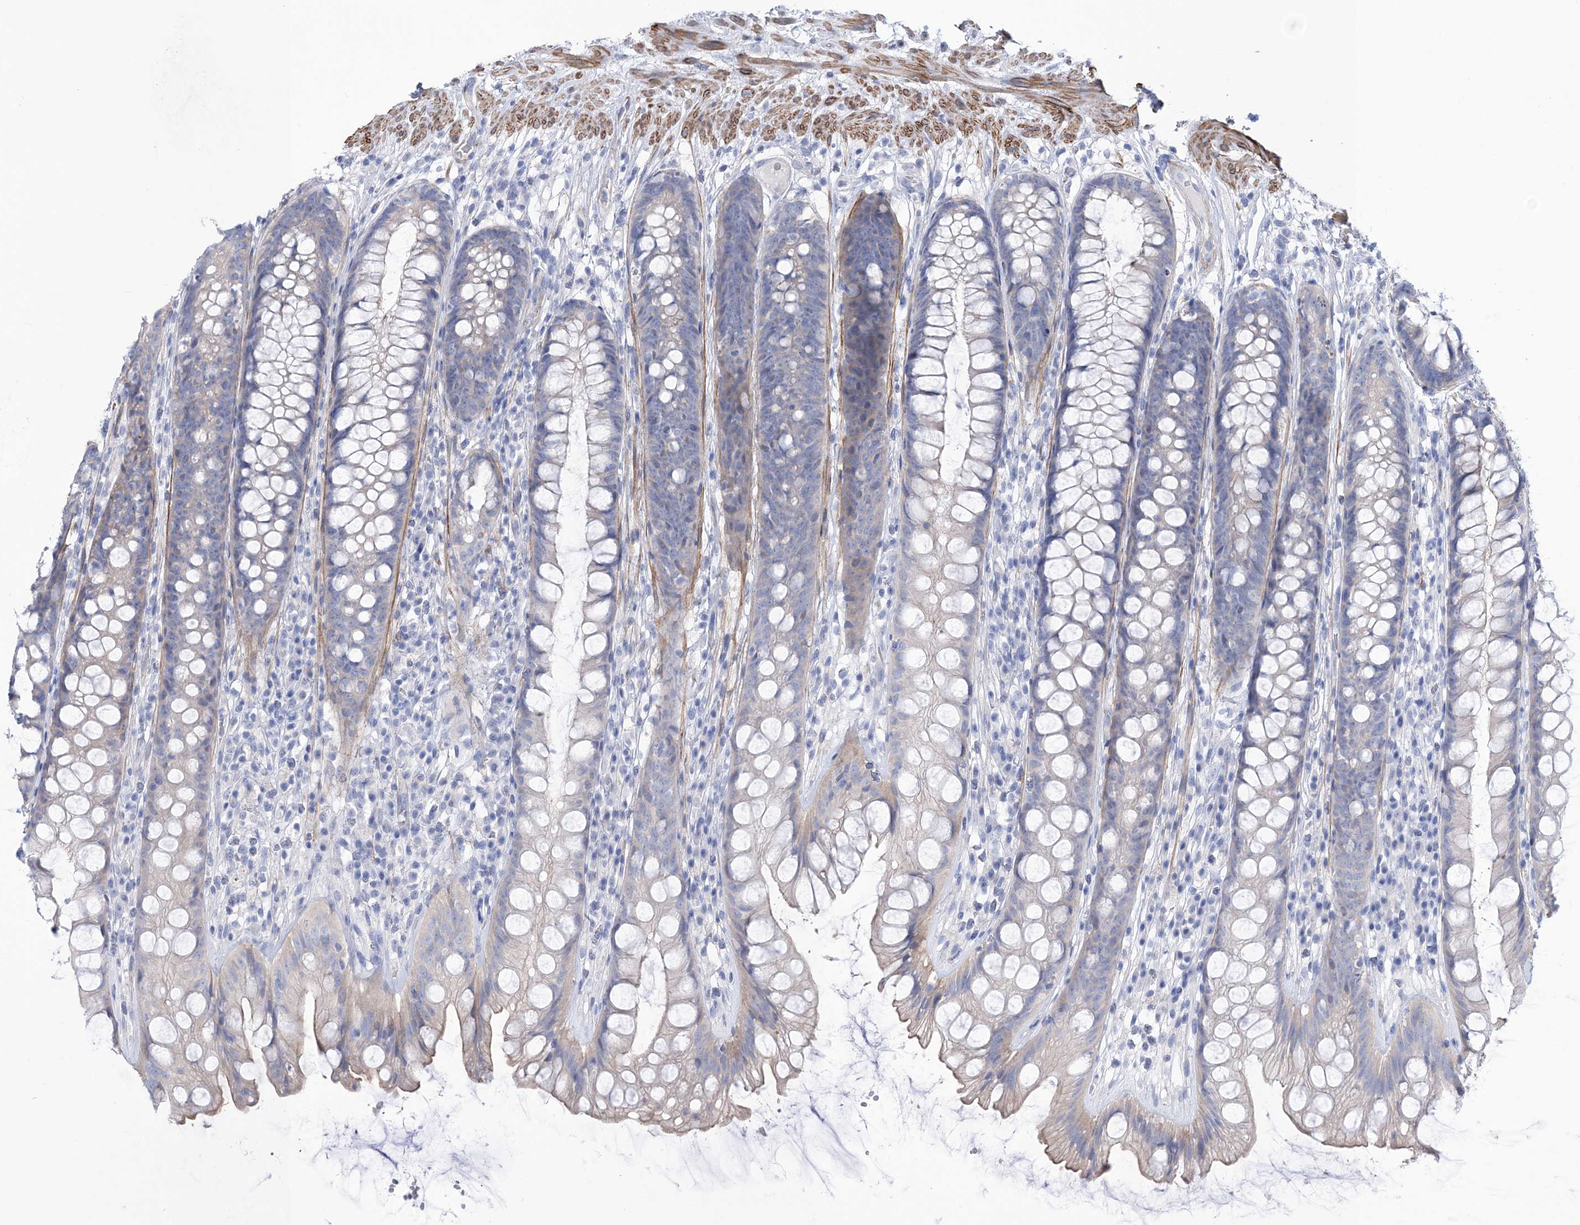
{"staining": {"intensity": "weak", "quantity": "<25%", "location": "cytoplasmic/membranous"}, "tissue": "rectum", "cell_type": "Glandular cells", "image_type": "normal", "snomed": [{"axis": "morphology", "description": "Normal tissue, NOS"}, {"axis": "topography", "description": "Rectum"}], "caption": "IHC of benign human rectum shows no staining in glandular cells.", "gene": "WDR74", "patient": {"sex": "male", "age": 74}}